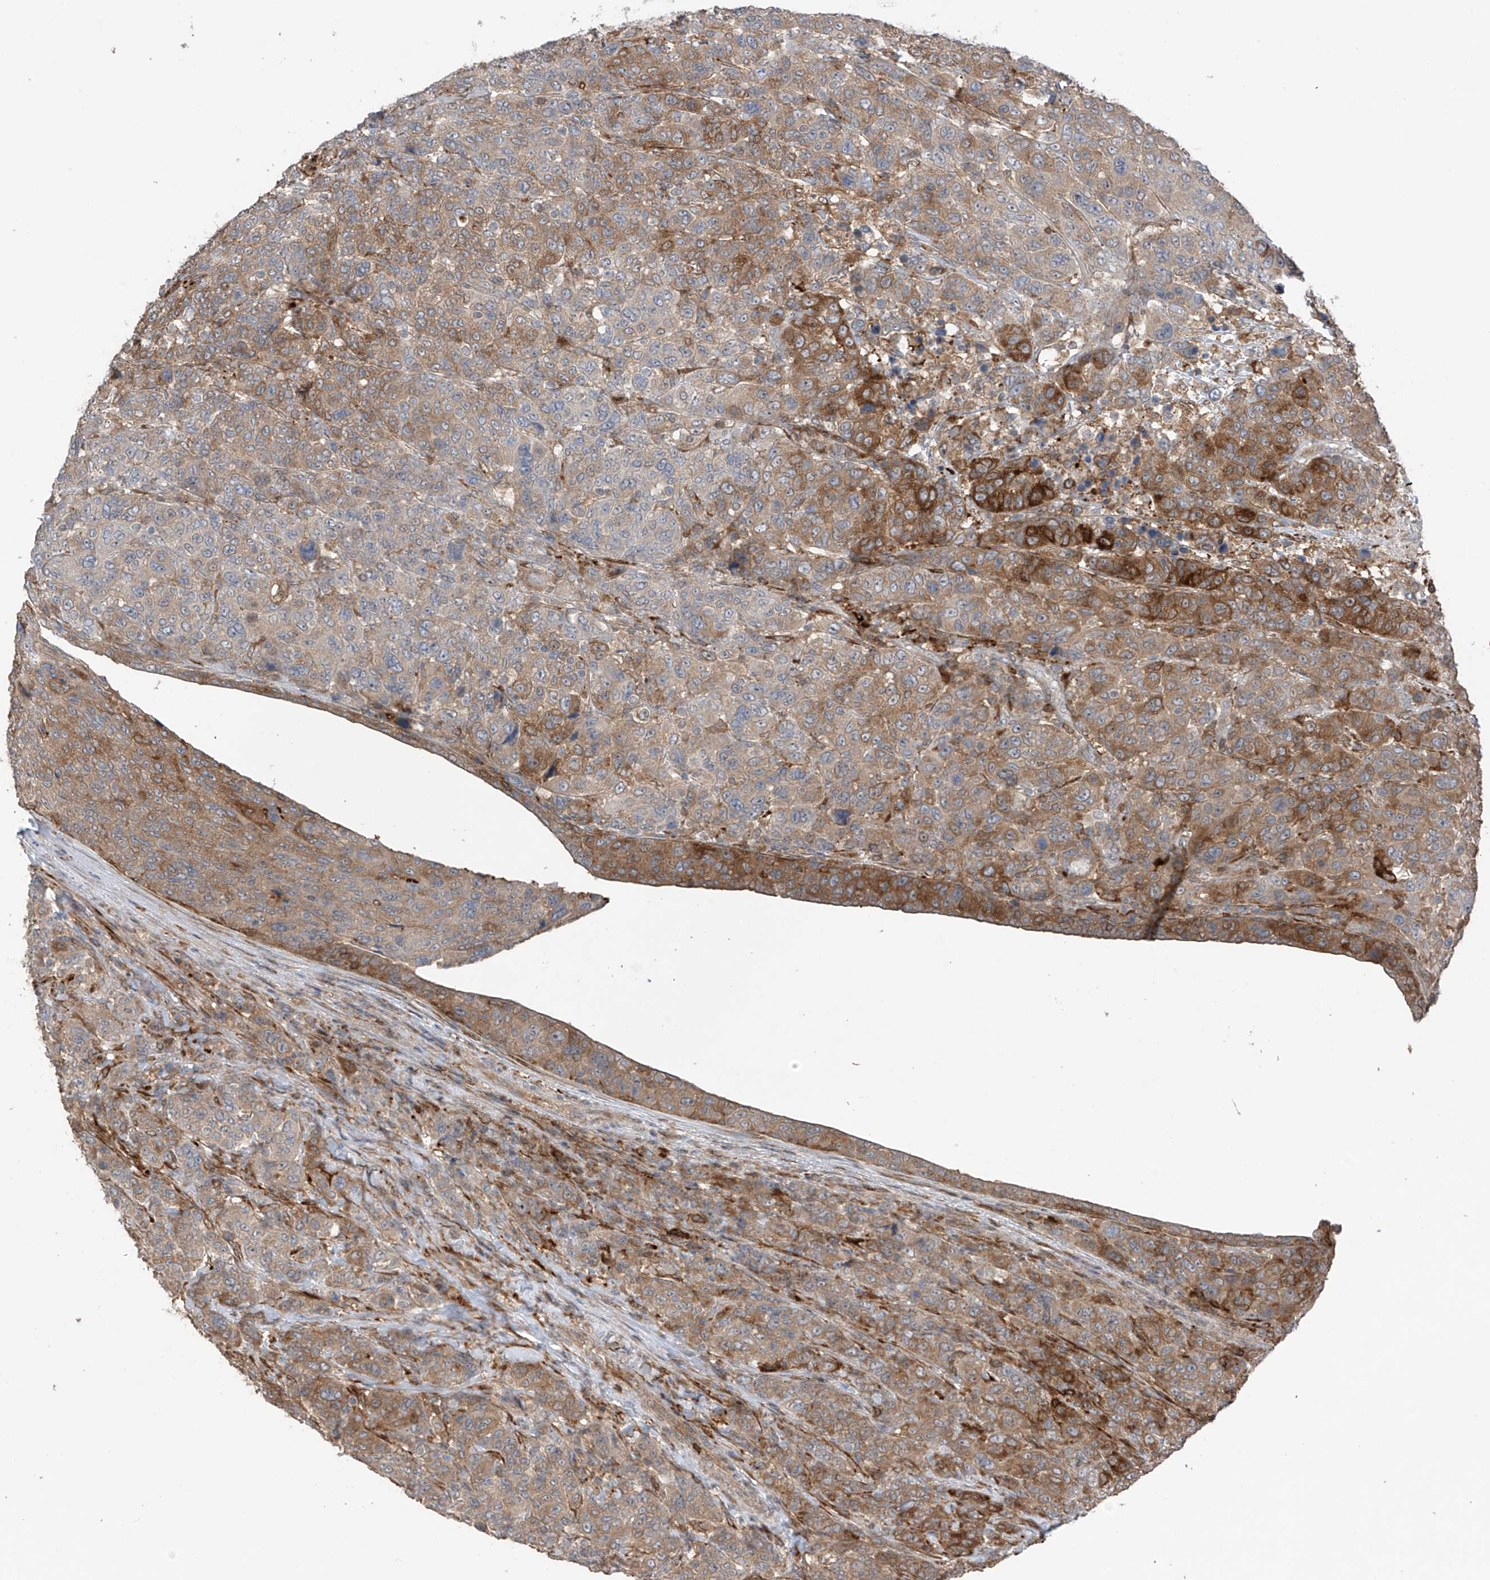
{"staining": {"intensity": "strong", "quantity": "25%-75%", "location": "cytoplasmic/membranous"}, "tissue": "breast cancer", "cell_type": "Tumor cells", "image_type": "cancer", "snomed": [{"axis": "morphology", "description": "Duct carcinoma"}, {"axis": "topography", "description": "Breast"}], "caption": "A photomicrograph showing strong cytoplasmic/membranous expression in approximately 25%-75% of tumor cells in breast cancer (infiltrating ductal carcinoma), as visualized by brown immunohistochemical staining.", "gene": "SAMD3", "patient": {"sex": "female", "age": 37}}